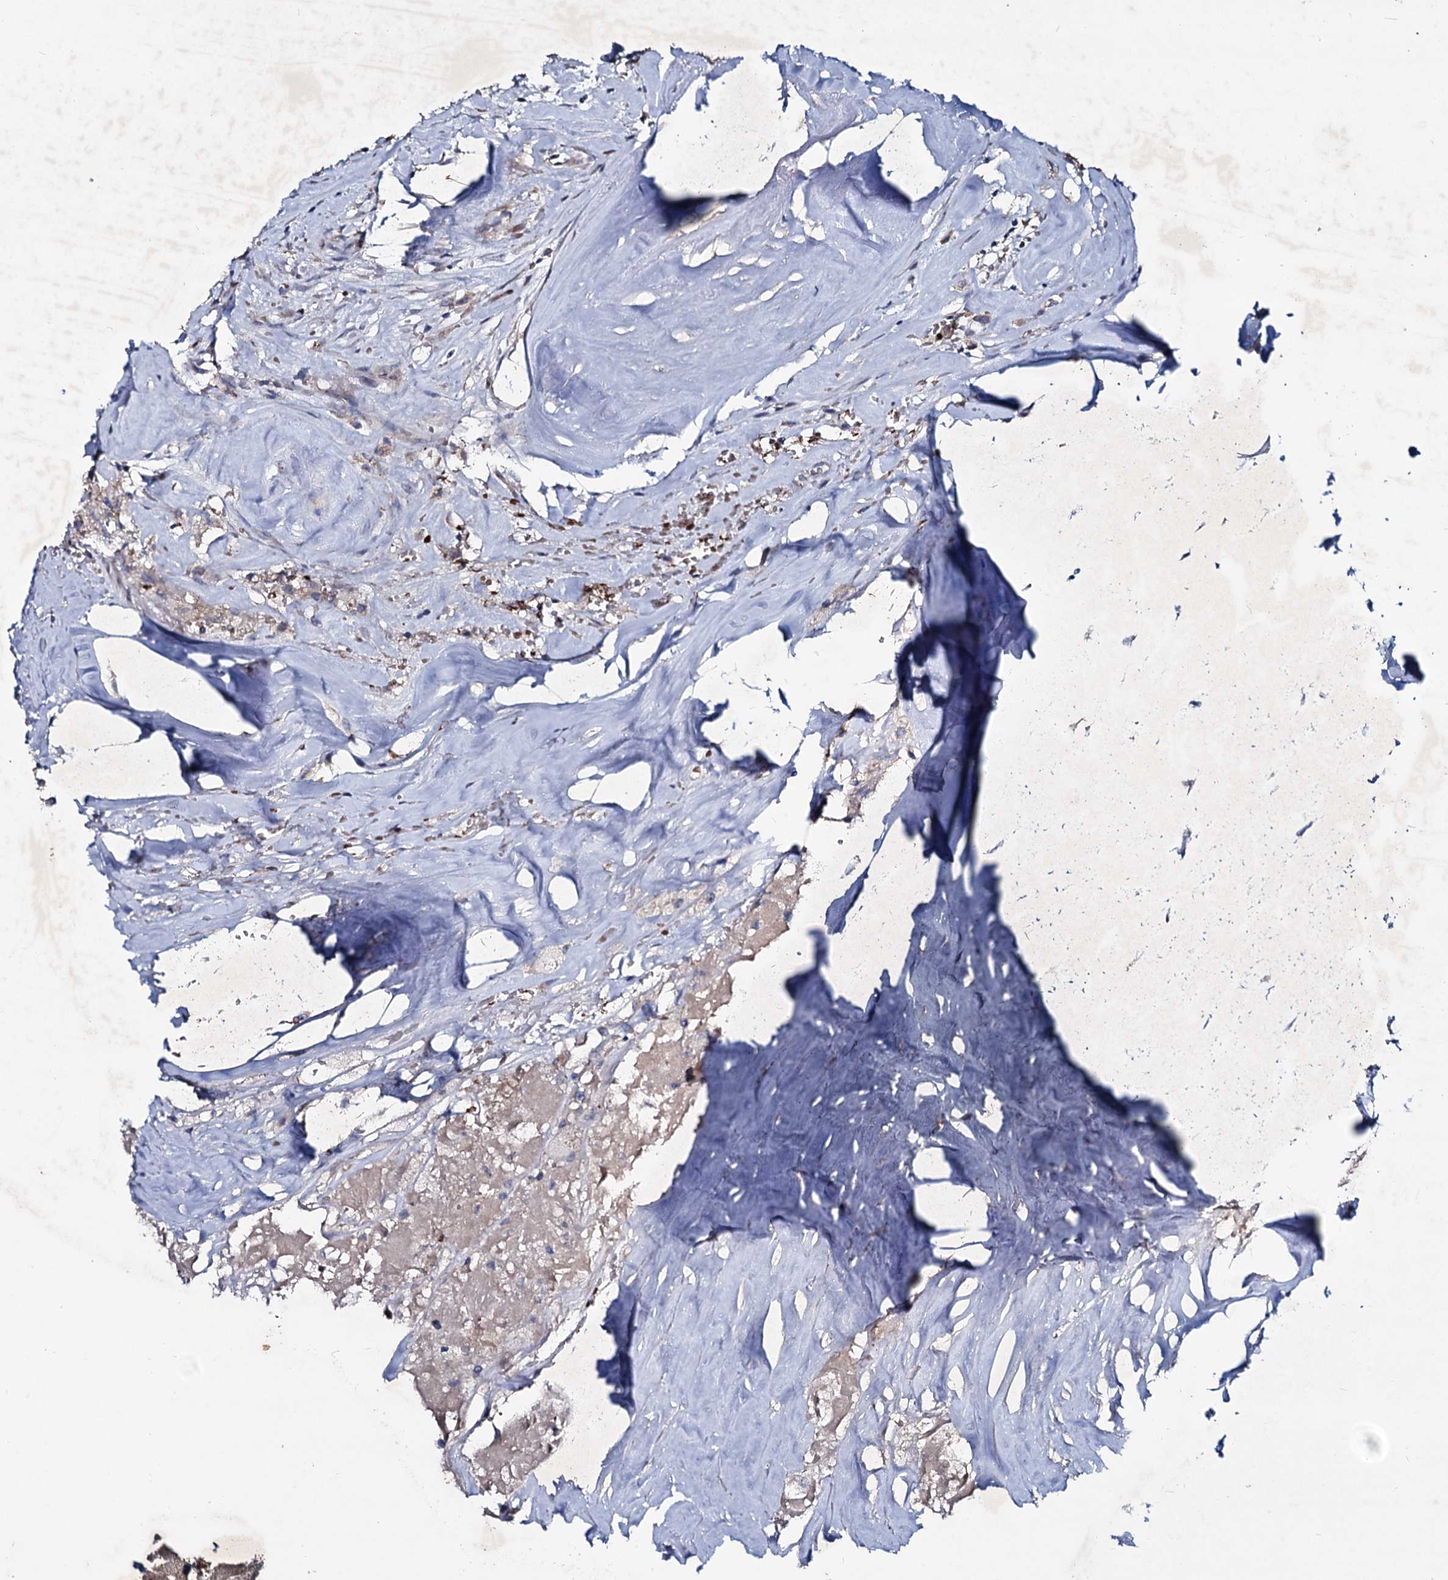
{"staining": {"intensity": "weak", "quantity": ">75%", "location": "cytoplasmic/membranous"}, "tissue": "thyroid cancer", "cell_type": "Tumor cells", "image_type": "cancer", "snomed": [{"axis": "morphology", "description": "Papillary adenocarcinoma, NOS"}, {"axis": "topography", "description": "Thyroid gland"}], "caption": "DAB (3,3'-diaminobenzidine) immunohistochemical staining of human thyroid cancer shows weak cytoplasmic/membranous protein expression in about >75% of tumor cells. The protein of interest is stained brown, and the nuclei are stained in blue (DAB (3,3'-diaminobenzidine) IHC with brightfield microscopy, high magnification).", "gene": "RNF6", "patient": {"sex": "female", "age": 59}}